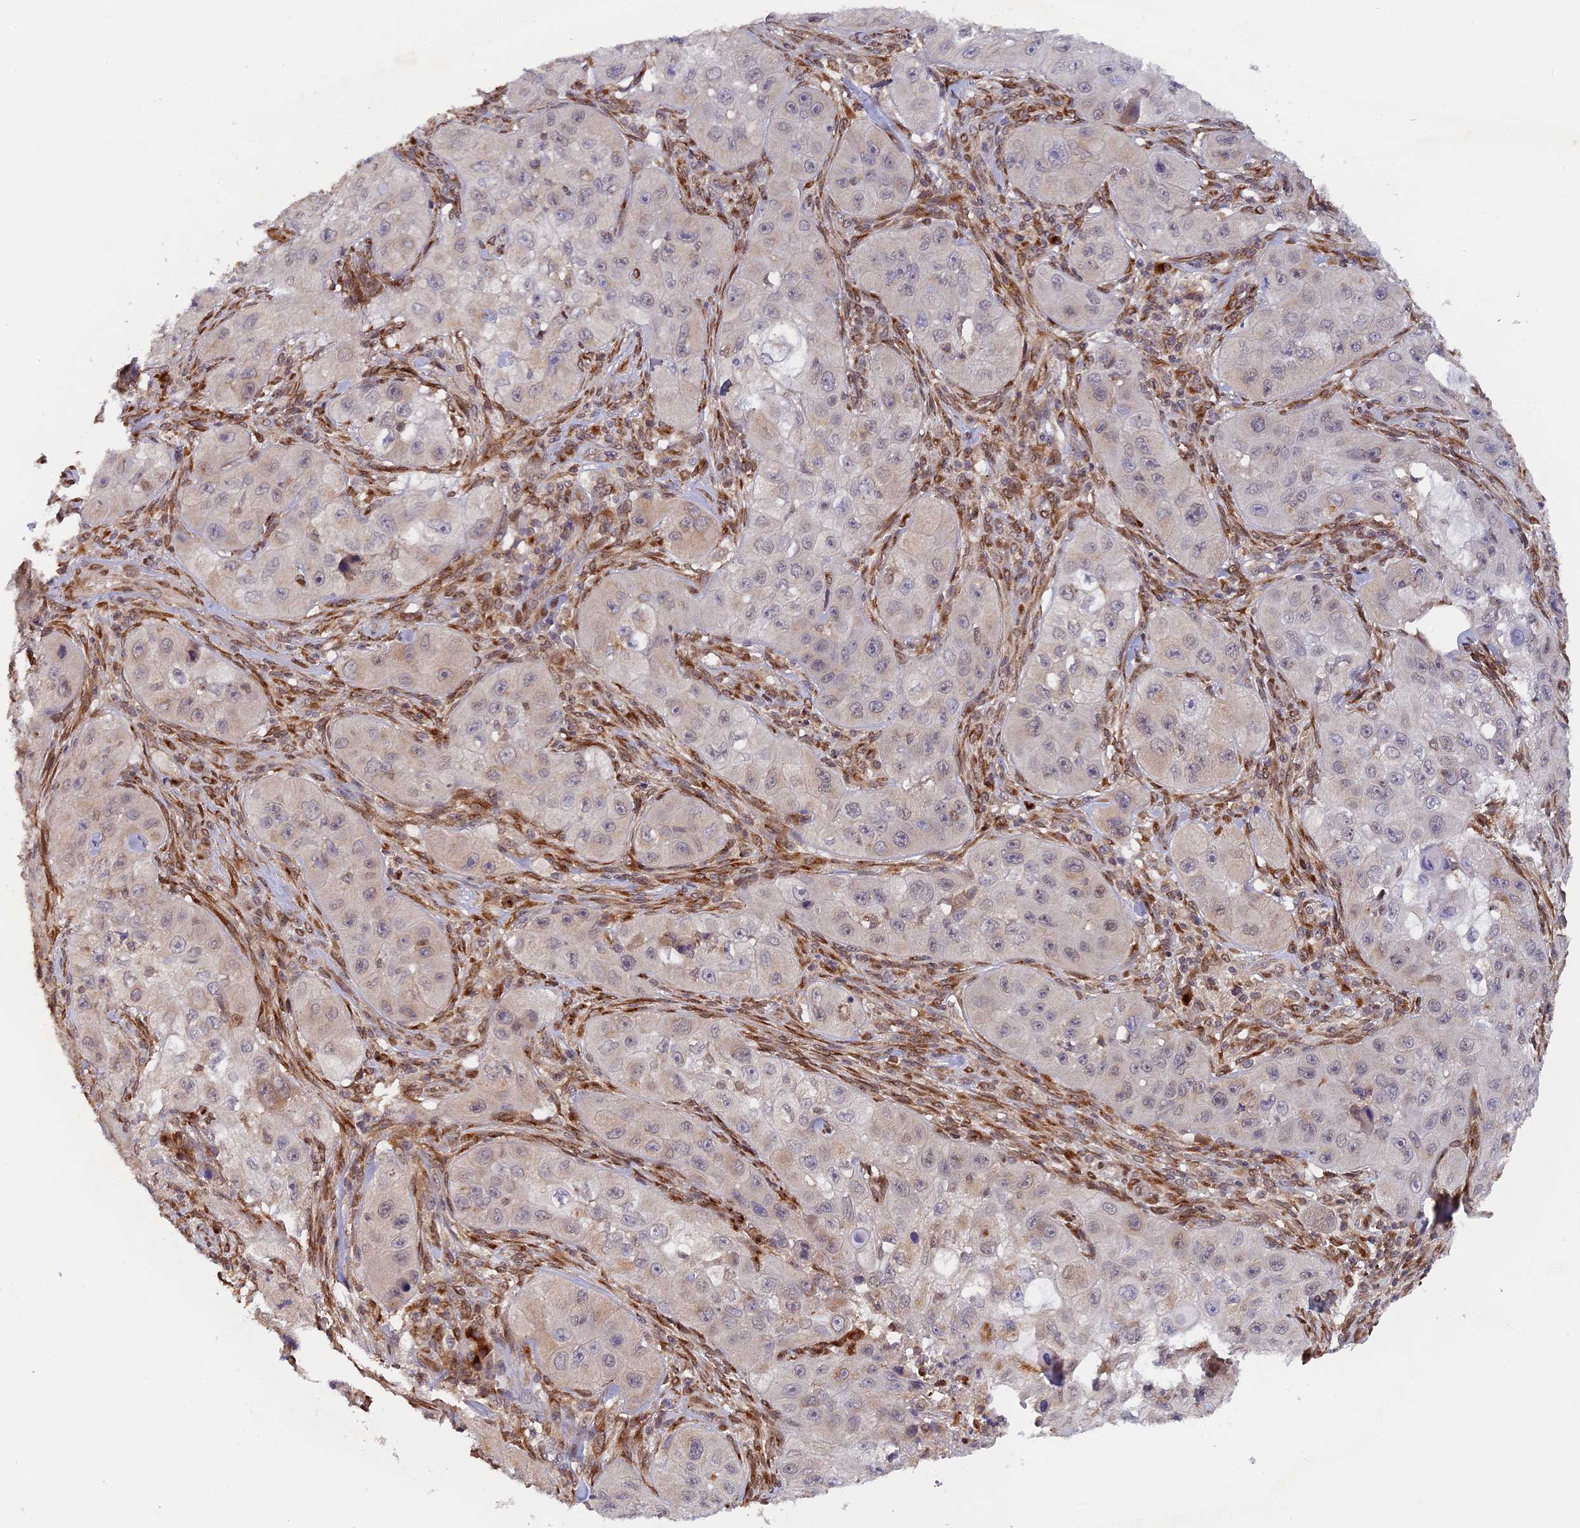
{"staining": {"intensity": "weak", "quantity": "25%-75%", "location": "cytoplasmic/membranous,nuclear"}, "tissue": "skin cancer", "cell_type": "Tumor cells", "image_type": "cancer", "snomed": [{"axis": "morphology", "description": "Squamous cell carcinoma, NOS"}, {"axis": "topography", "description": "Skin"}, {"axis": "topography", "description": "Subcutis"}], "caption": "Tumor cells show low levels of weak cytoplasmic/membranous and nuclear positivity in about 25%-75% of cells in human skin squamous cell carcinoma. (DAB = brown stain, brightfield microscopy at high magnification).", "gene": "SNX17", "patient": {"sex": "male", "age": 73}}